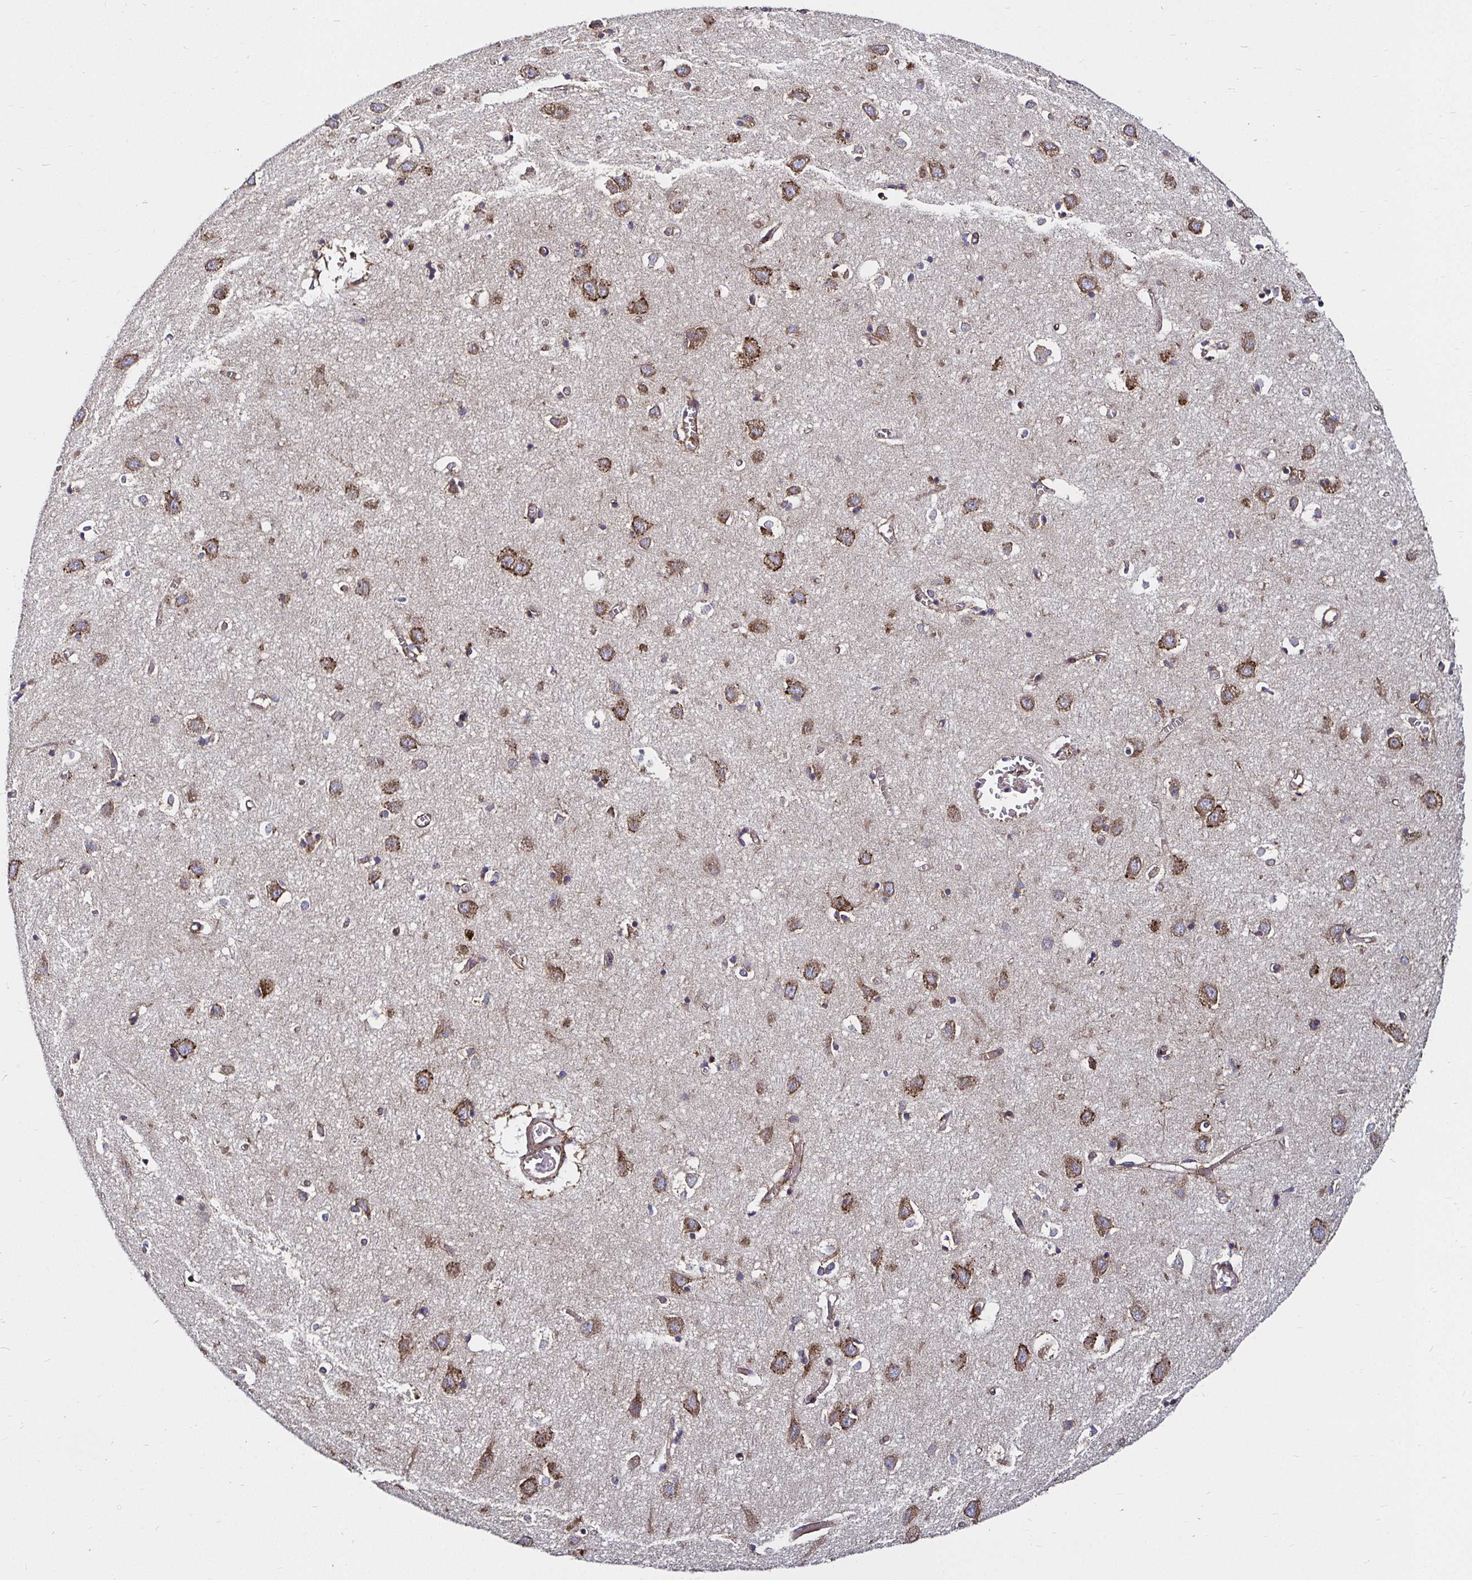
{"staining": {"intensity": "moderate", "quantity": ">75%", "location": "cytoplasmic/membranous"}, "tissue": "cerebral cortex", "cell_type": "Endothelial cells", "image_type": "normal", "snomed": [{"axis": "morphology", "description": "Normal tissue, NOS"}, {"axis": "topography", "description": "Cerebral cortex"}], "caption": "Protein staining of unremarkable cerebral cortex exhibits moderate cytoplasmic/membranous expression in about >75% of endothelial cells.", "gene": "SMYD3", "patient": {"sex": "male", "age": 70}}